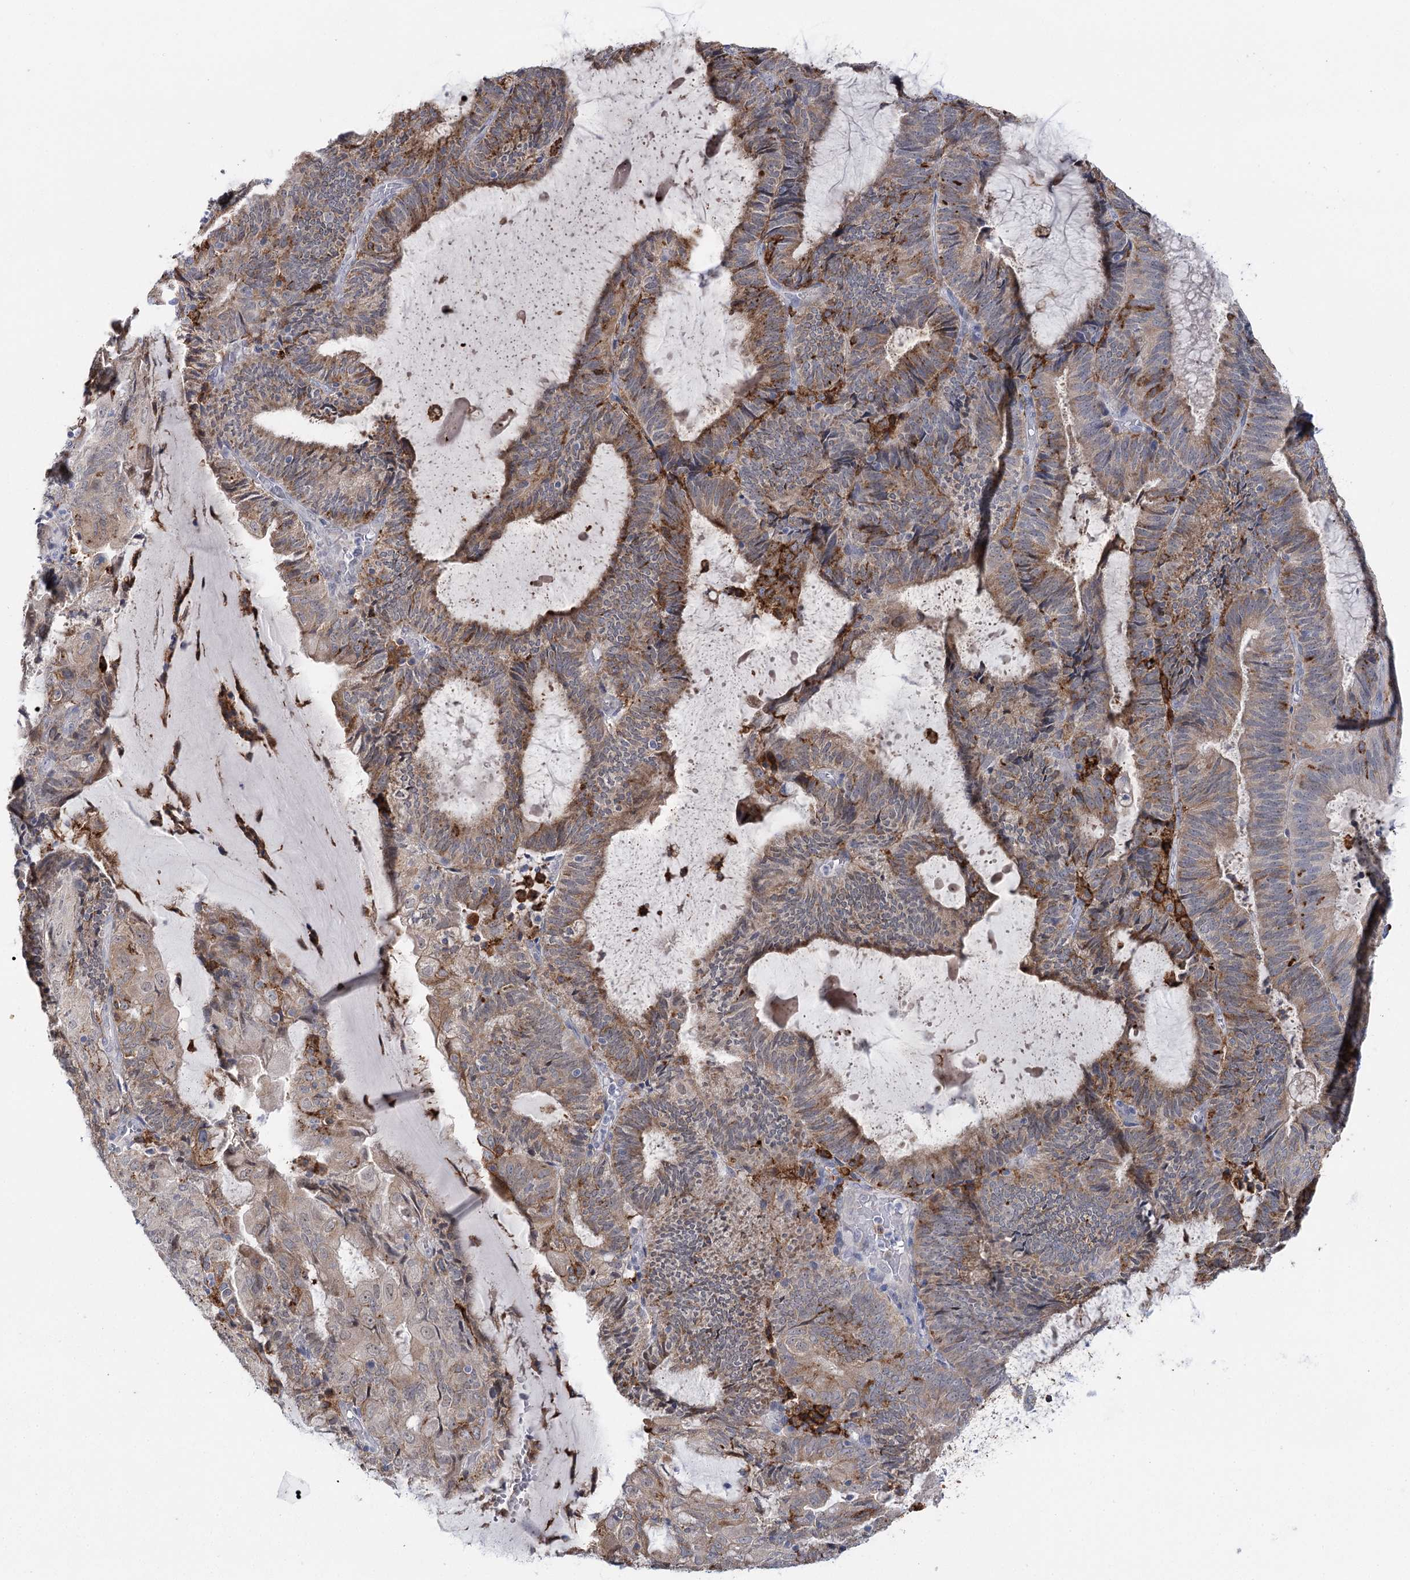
{"staining": {"intensity": "moderate", "quantity": "25%-75%", "location": "cytoplasmic/membranous"}, "tissue": "endometrial cancer", "cell_type": "Tumor cells", "image_type": "cancer", "snomed": [{"axis": "morphology", "description": "Adenocarcinoma, NOS"}, {"axis": "topography", "description": "Endometrium"}], "caption": "Immunohistochemistry of adenocarcinoma (endometrial) shows medium levels of moderate cytoplasmic/membranous expression in about 25%-75% of tumor cells.", "gene": "PIWIL4", "patient": {"sex": "female", "age": 81}}